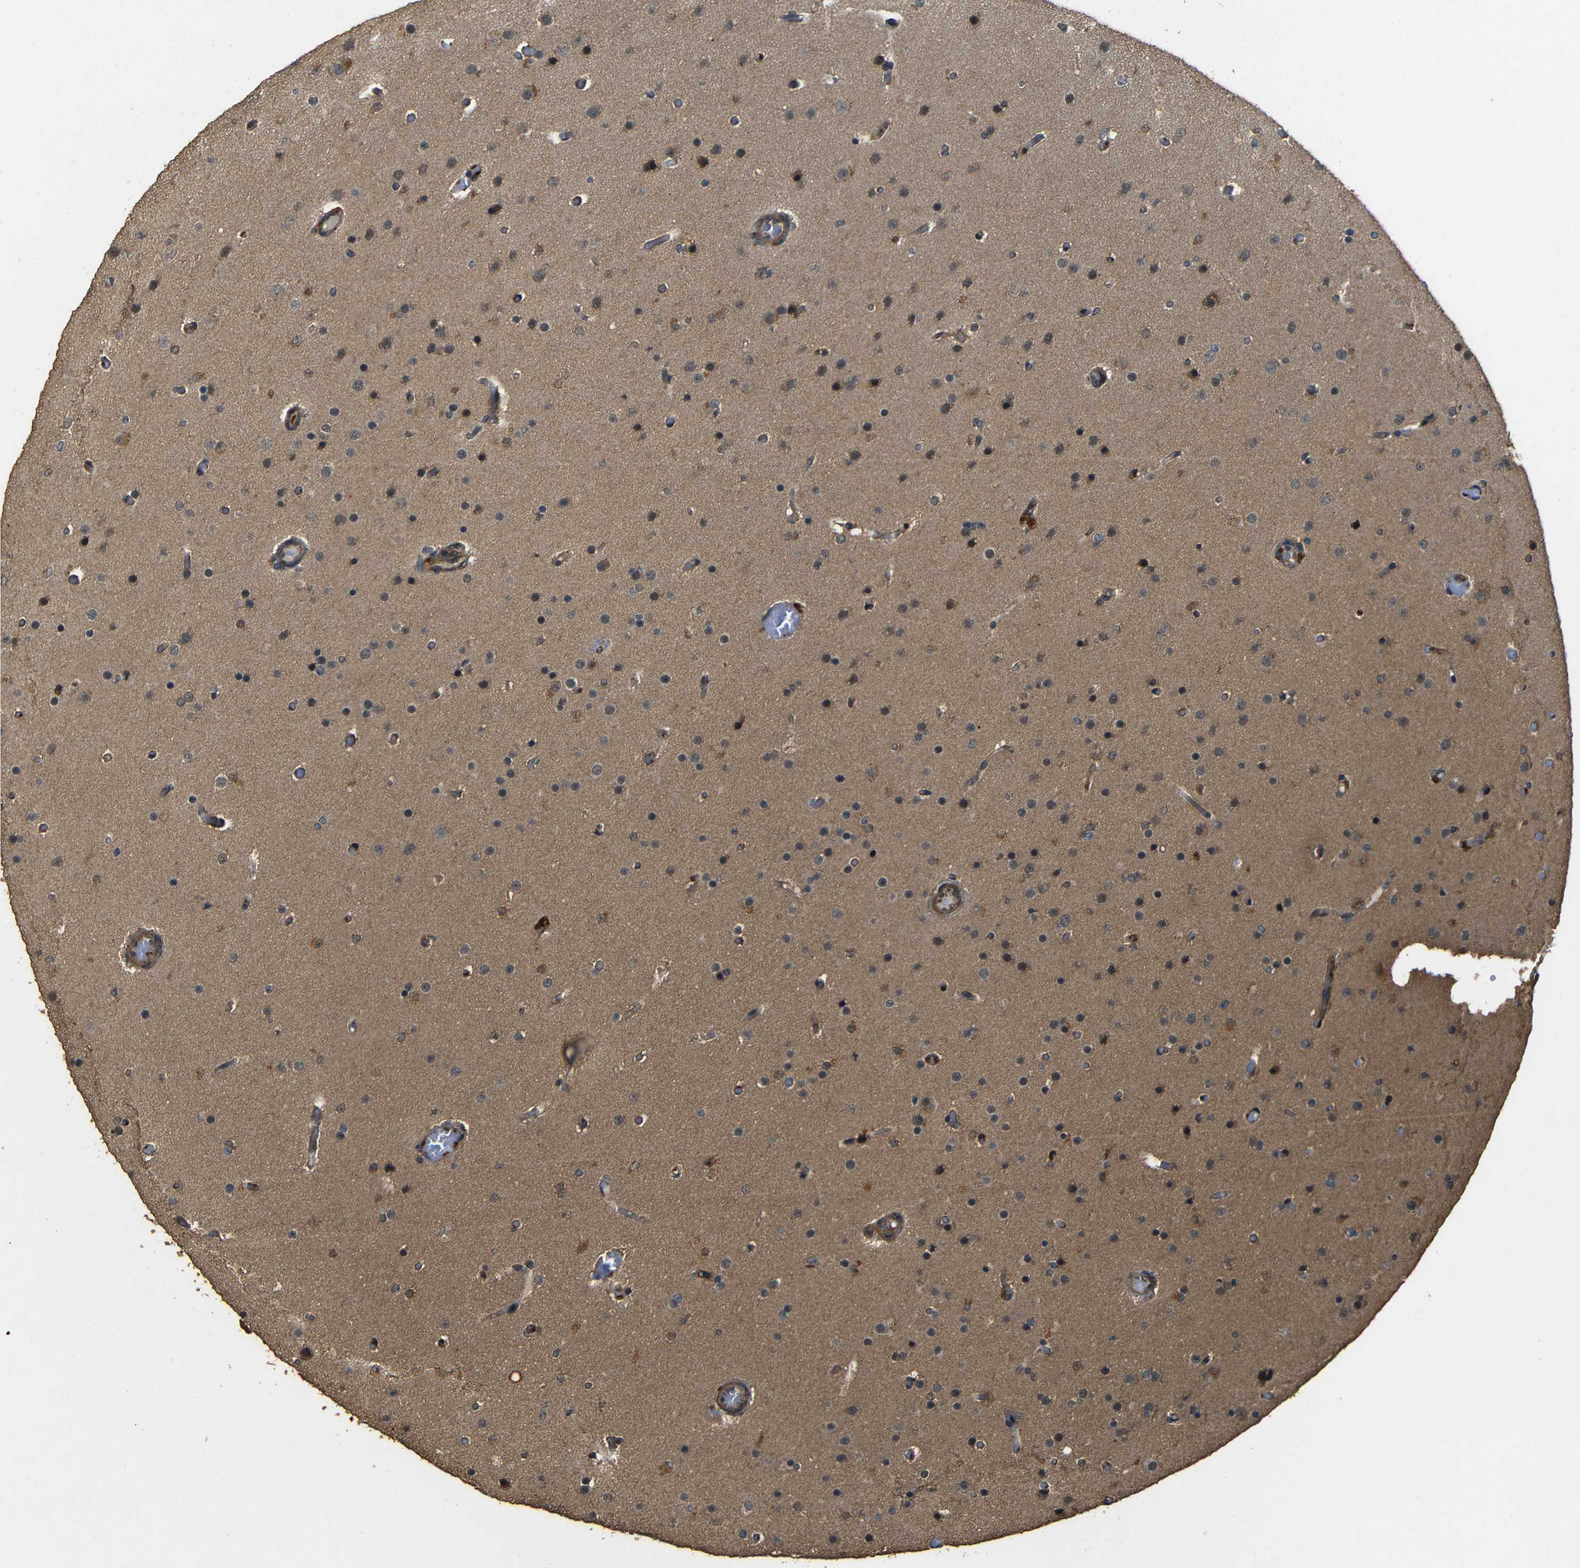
{"staining": {"intensity": "moderate", "quantity": "<25%", "location": "cytoplasmic/membranous"}, "tissue": "glioma", "cell_type": "Tumor cells", "image_type": "cancer", "snomed": [{"axis": "morphology", "description": "Glioma, malignant, High grade"}, {"axis": "topography", "description": "Cerebral cortex"}], "caption": "Tumor cells display low levels of moderate cytoplasmic/membranous staining in approximately <25% of cells in human glioma.", "gene": "PDE5A", "patient": {"sex": "female", "age": 36}}